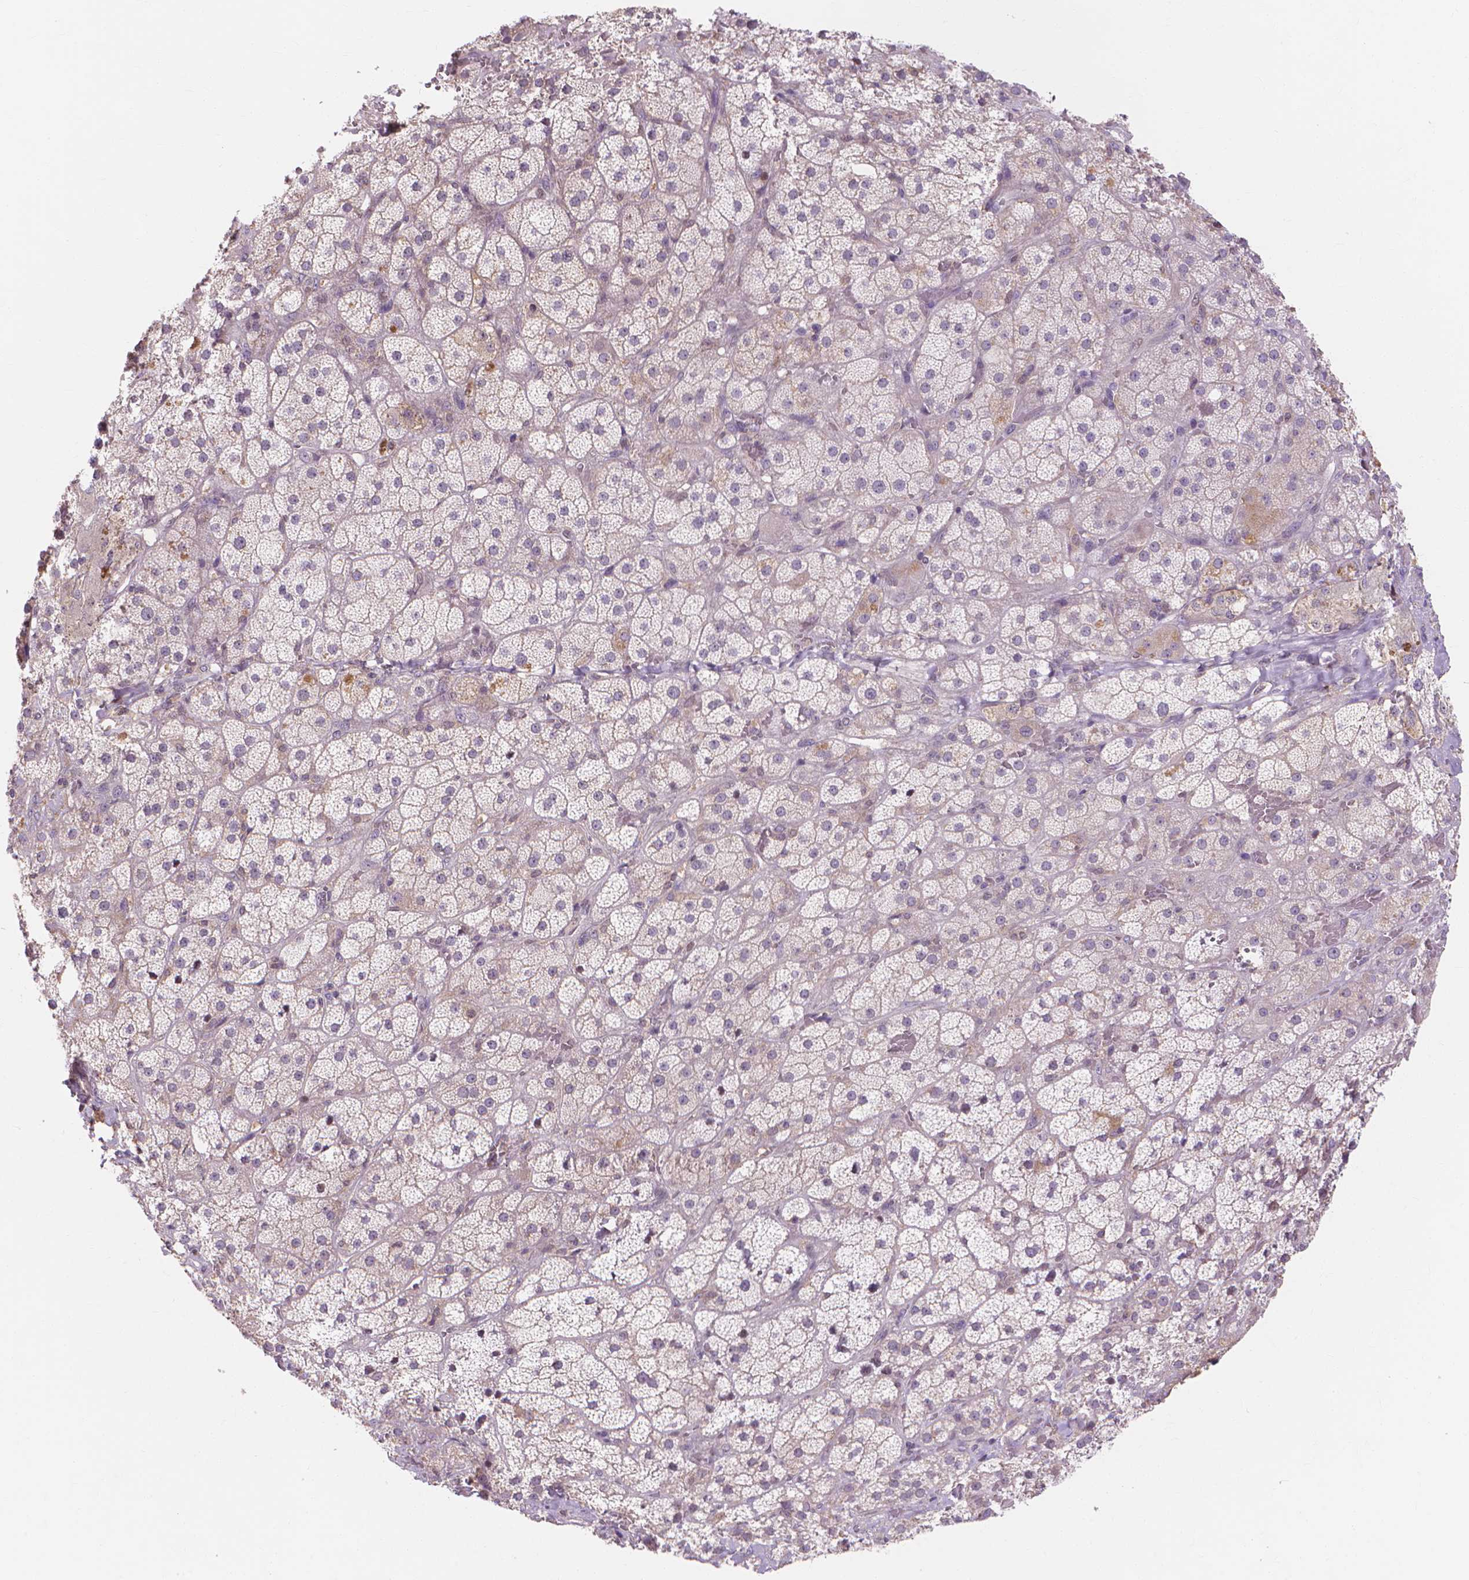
{"staining": {"intensity": "weak", "quantity": "<25%", "location": "cytoplasmic/membranous,nuclear"}, "tissue": "adrenal gland", "cell_type": "Glandular cells", "image_type": "normal", "snomed": [{"axis": "morphology", "description": "Normal tissue, NOS"}, {"axis": "topography", "description": "Adrenal gland"}], "caption": "IHC image of benign human adrenal gland stained for a protein (brown), which reveals no positivity in glandular cells. (DAB immunohistochemistry, high magnification).", "gene": "PRDM13", "patient": {"sex": "male", "age": 57}}